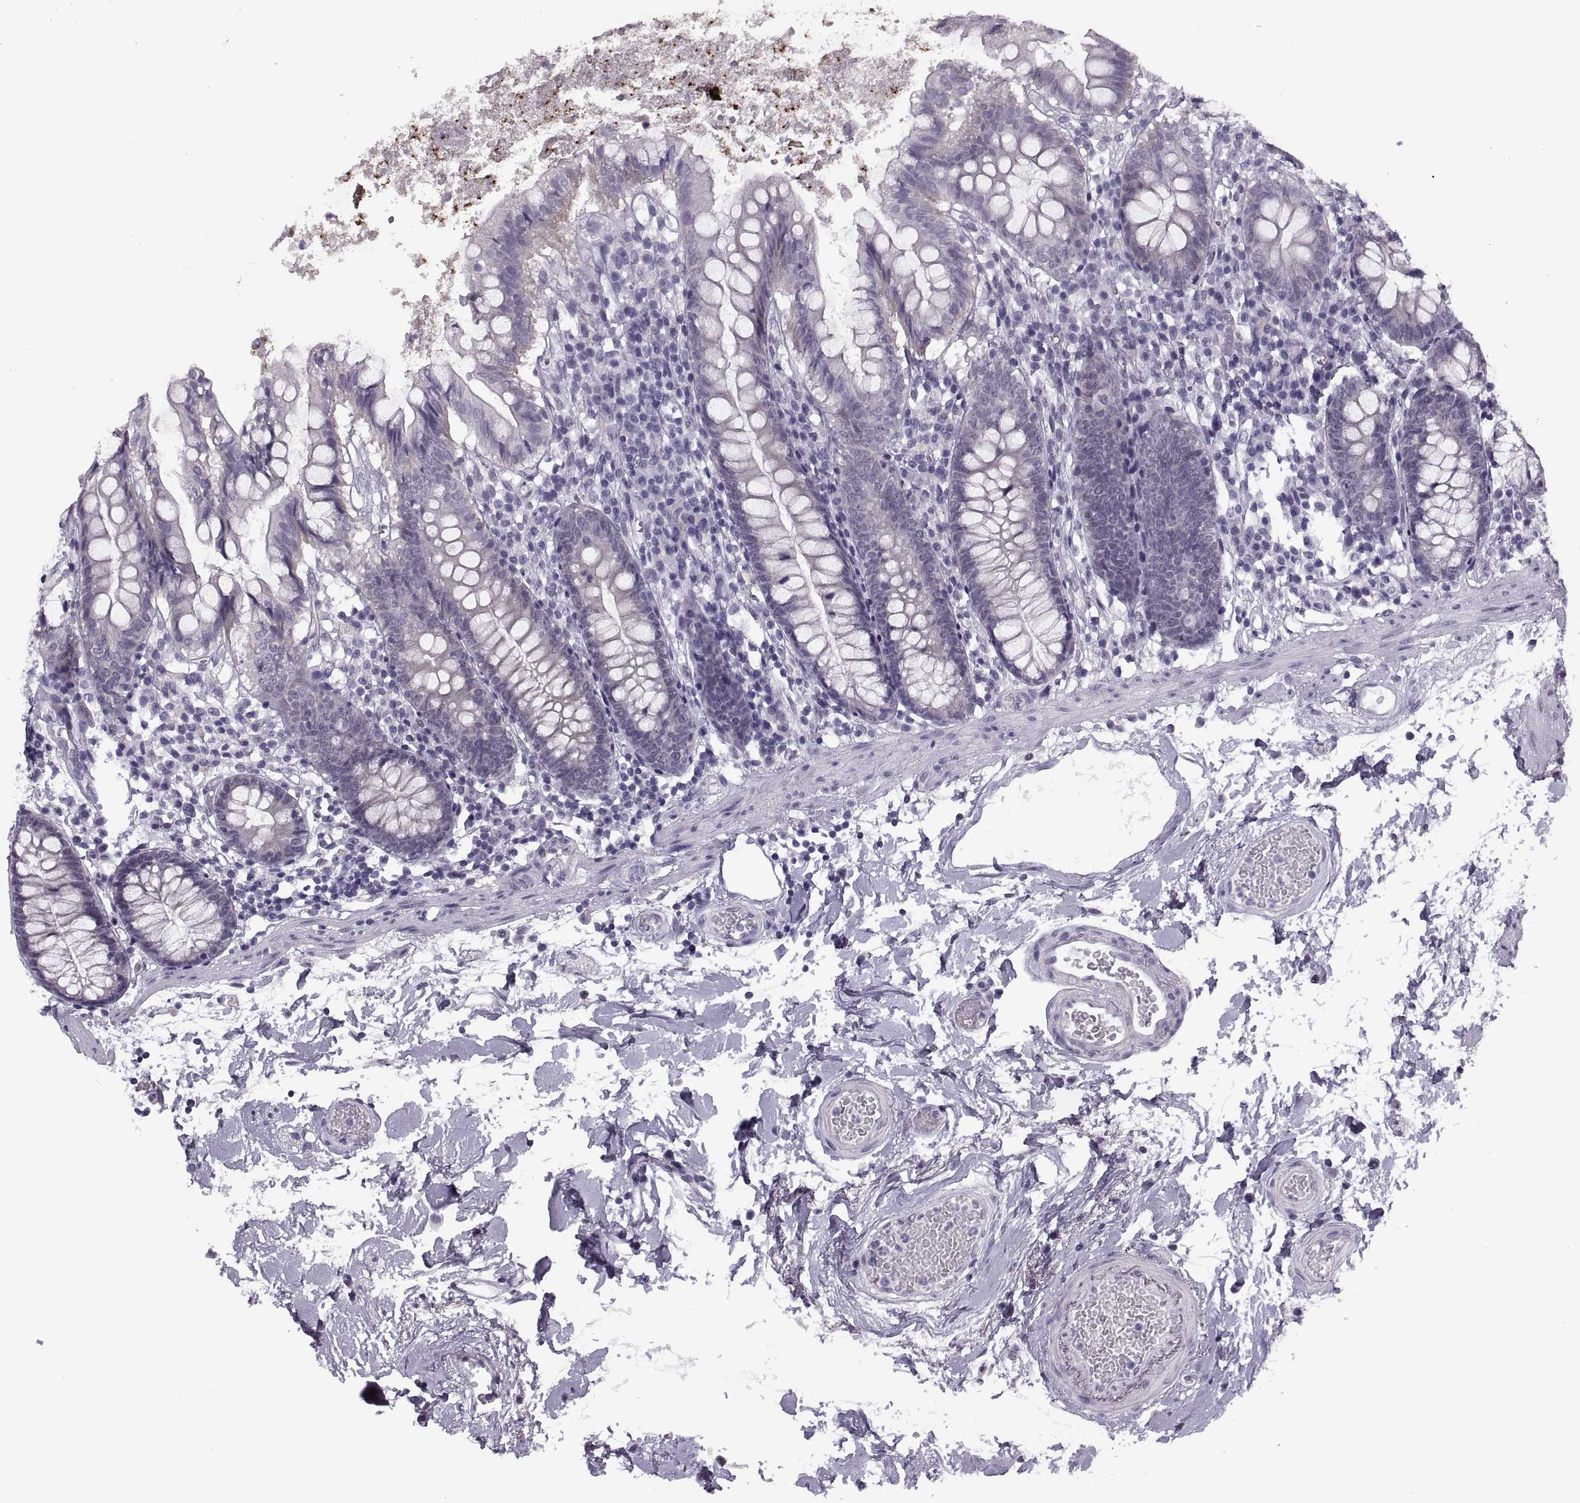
{"staining": {"intensity": "negative", "quantity": "none", "location": "none"}, "tissue": "small intestine", "cell_type": "Glandular cells", "image_type": "normal", "snomed": [{"axis": "morphology", "description": "Normal tissue, NOS"}, {"axis": "topography", "description": "Small intestine"}], "caption": "The image shows no significant staining in glandular cells of small intestine.", "gene": "TBC1D3B", "patient": {"sex": "female", "age": 90}}